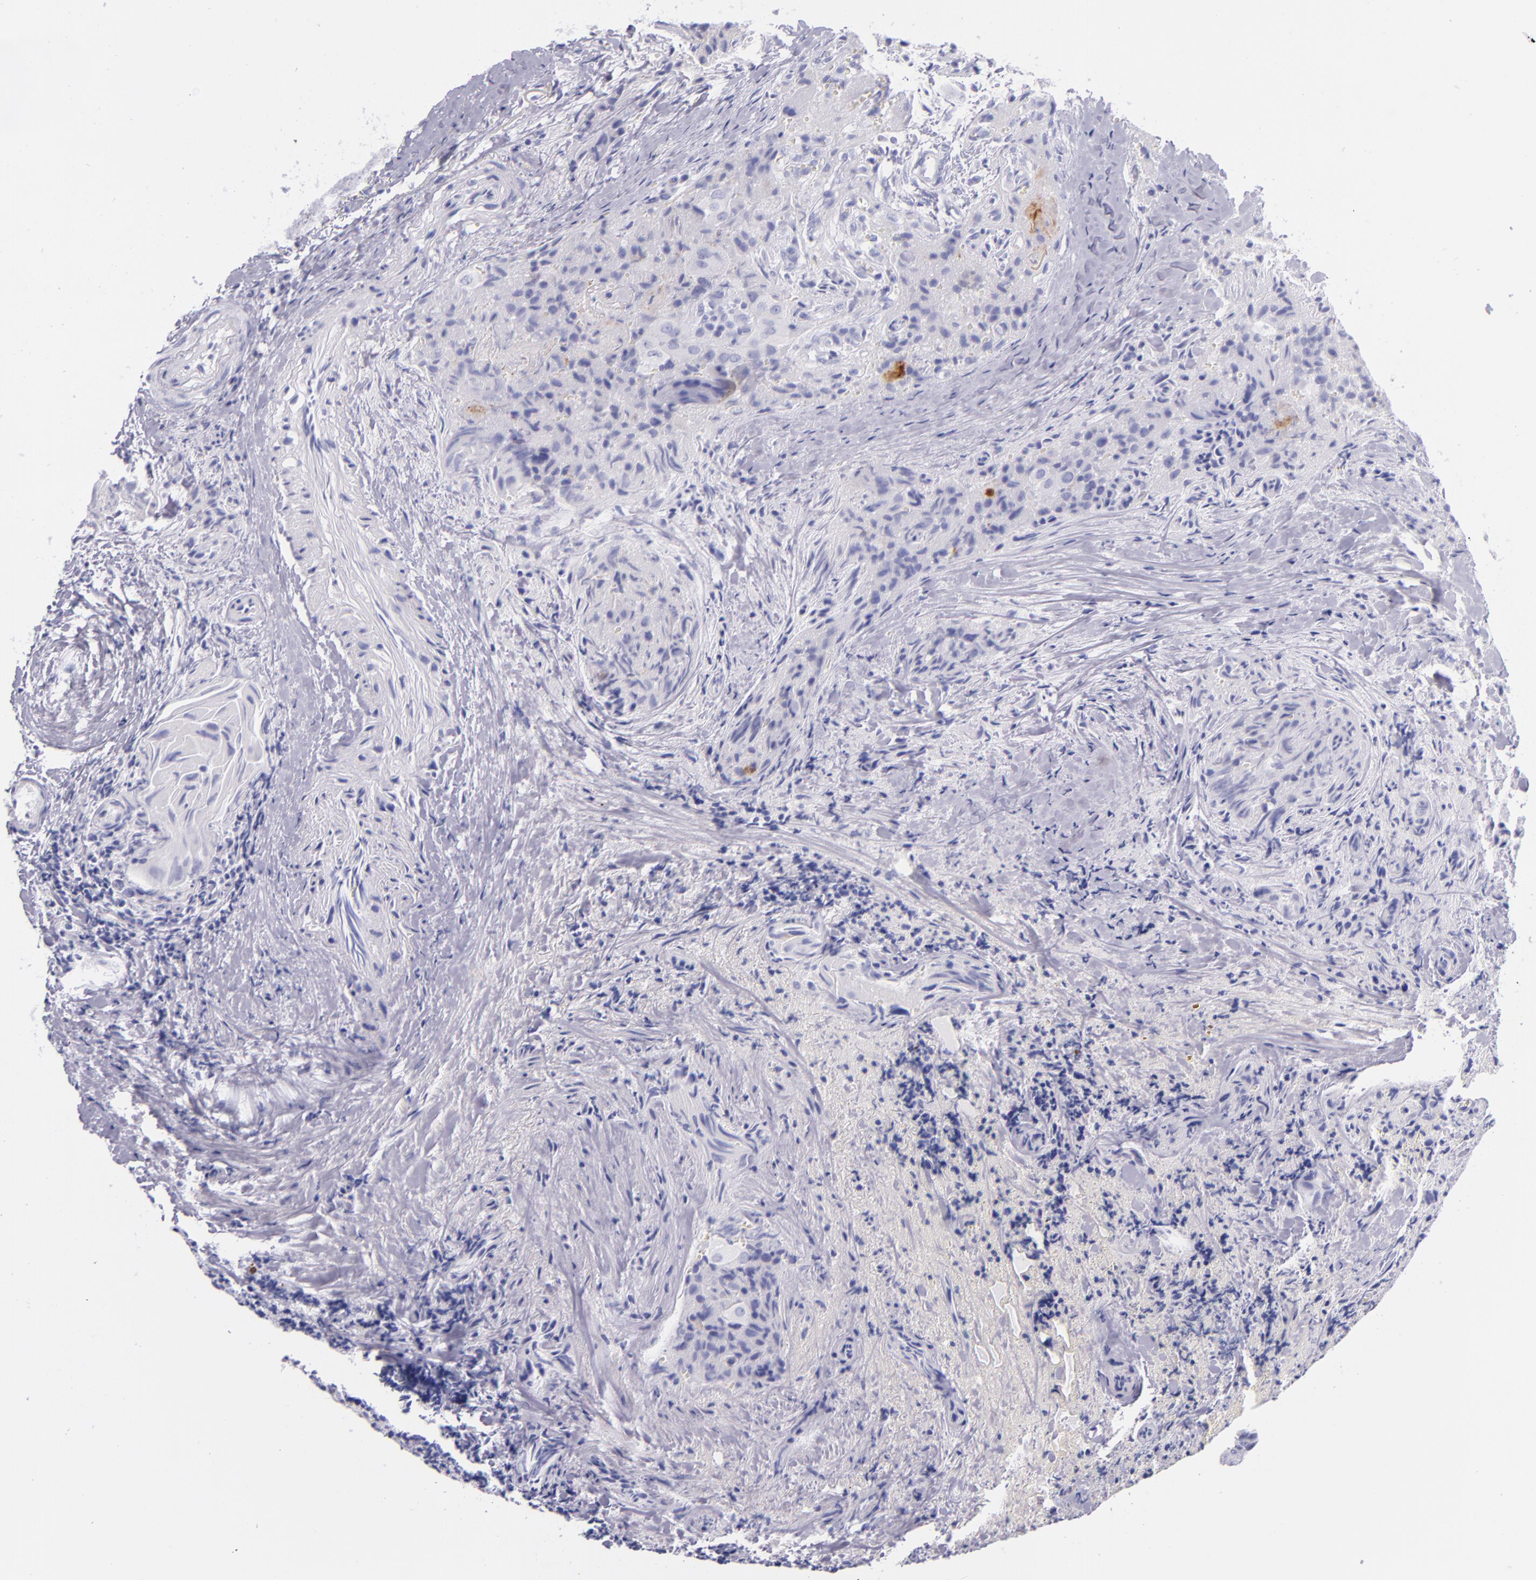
{"staining": {"intensity": "negative", "quantity": "none", "location": "none"}, "tissue": "thyroid cancer", "cell_type": "Tumor cells", "image_type": "cancer", "snomed": [{"axis": "morphology", "description": "Papillary adenocarcinoma, NOS"}, {"axis": "topography", "description": "Thyroid gland"}], "caption": "Immunohistochemistry (IHC) micrograph of human thyroid cancer stained for a protein (brown), which displays no expression in tumor cells. Nuclei are stained in blue.", "gene": "SFTPB", "patient": {"sex": "female", "age": 71}}